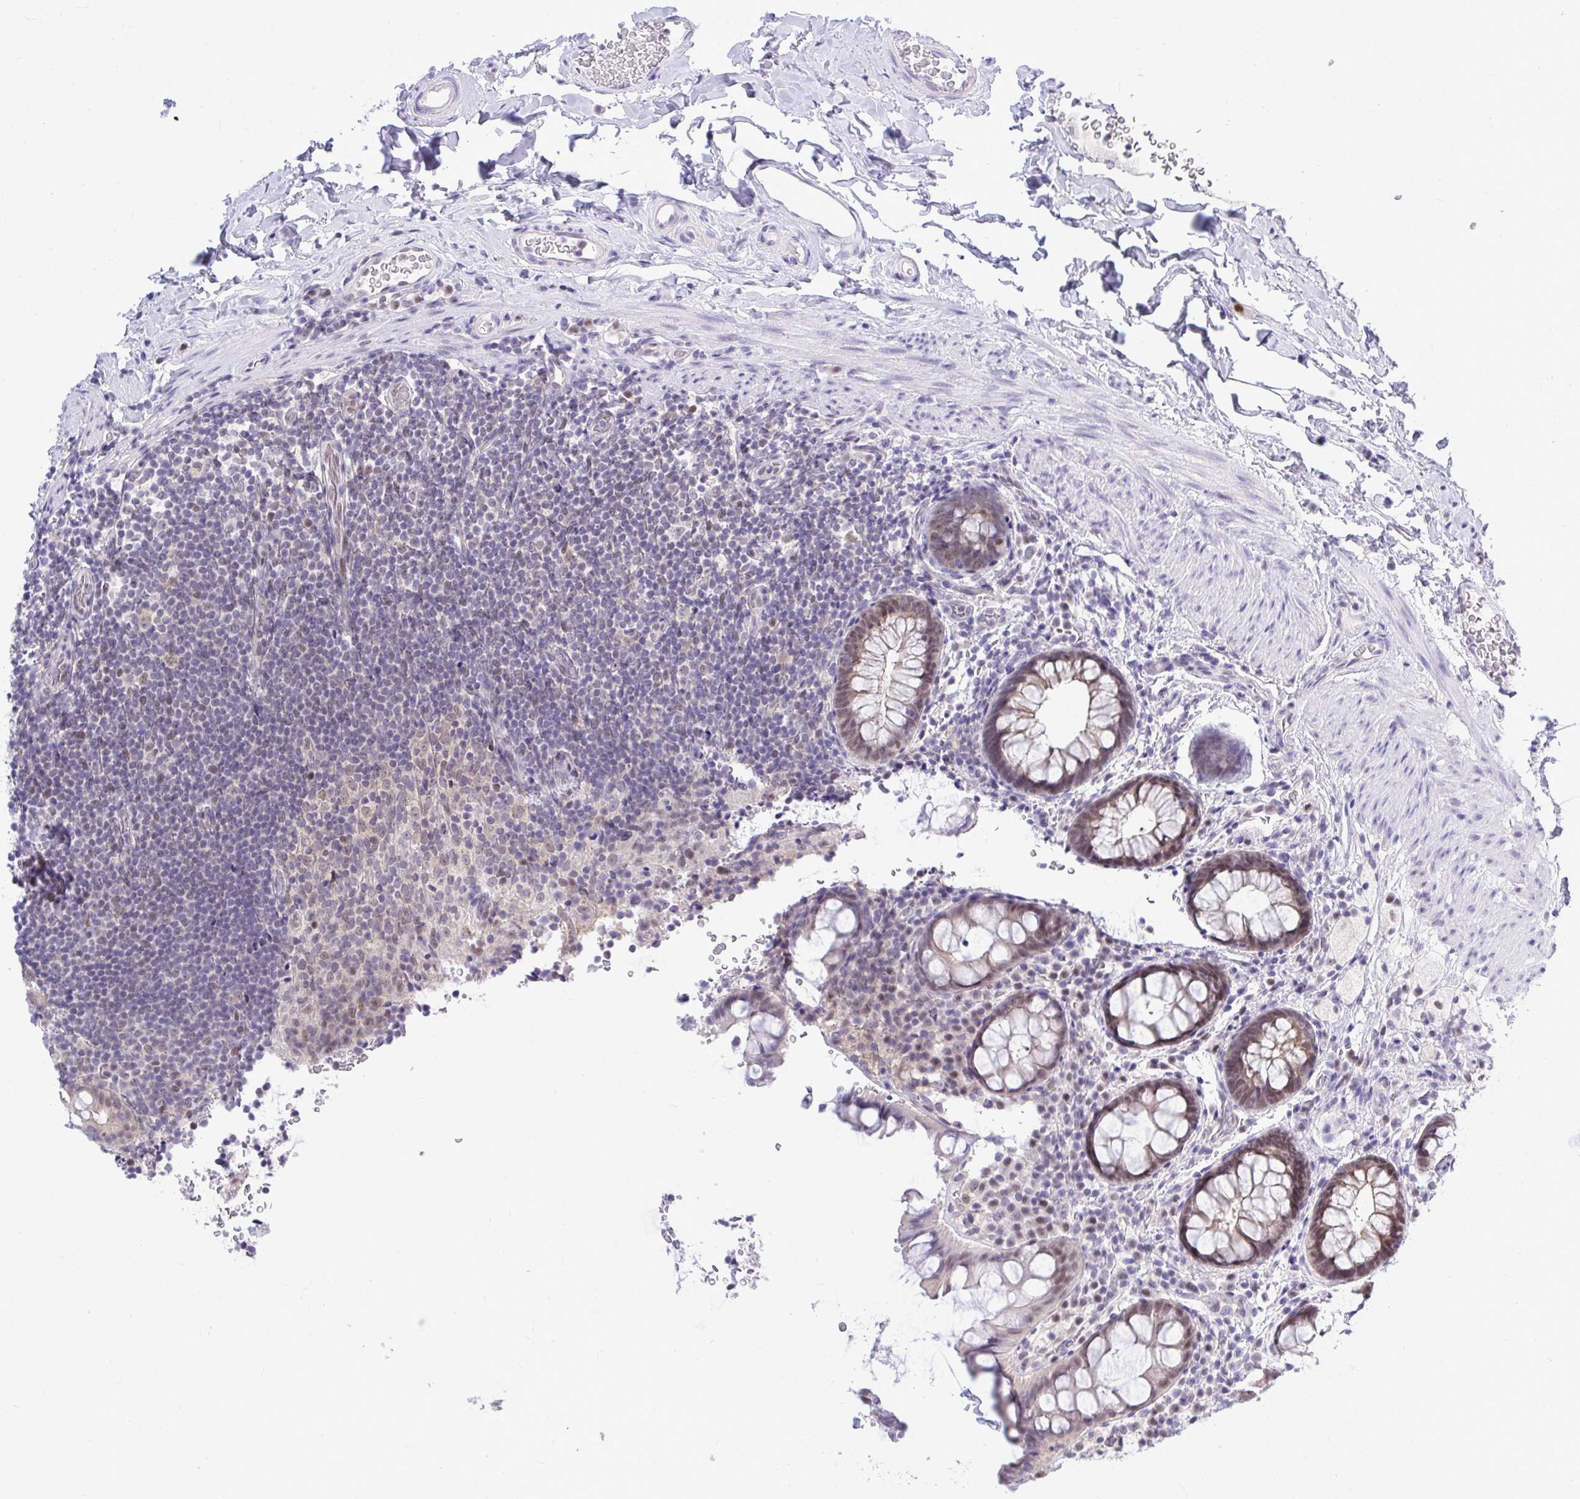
{"staining": {"intensity": "weak", "quantity": "25%-75%", "location": "nuclear"}, "tissue": "rectum", "cell_type": "Glandular cells", "image_type": "normal", "snomed": [{"axis": "morphology", "description": "Normal tissue, NOS"}, {"axis": "topography", "description": "Rectum"}, {"axis": "topography", "description": "Peripheral nerve tissue"}], "caption": "Protein staining displays weak nuclear staining in about 25%-75% of glandular cells in normal rectum. (Brightfield microscopy of DAB IHC at high magnification).", "gene": "THOP1", "patient": {"sex": "female", "age": 69}}